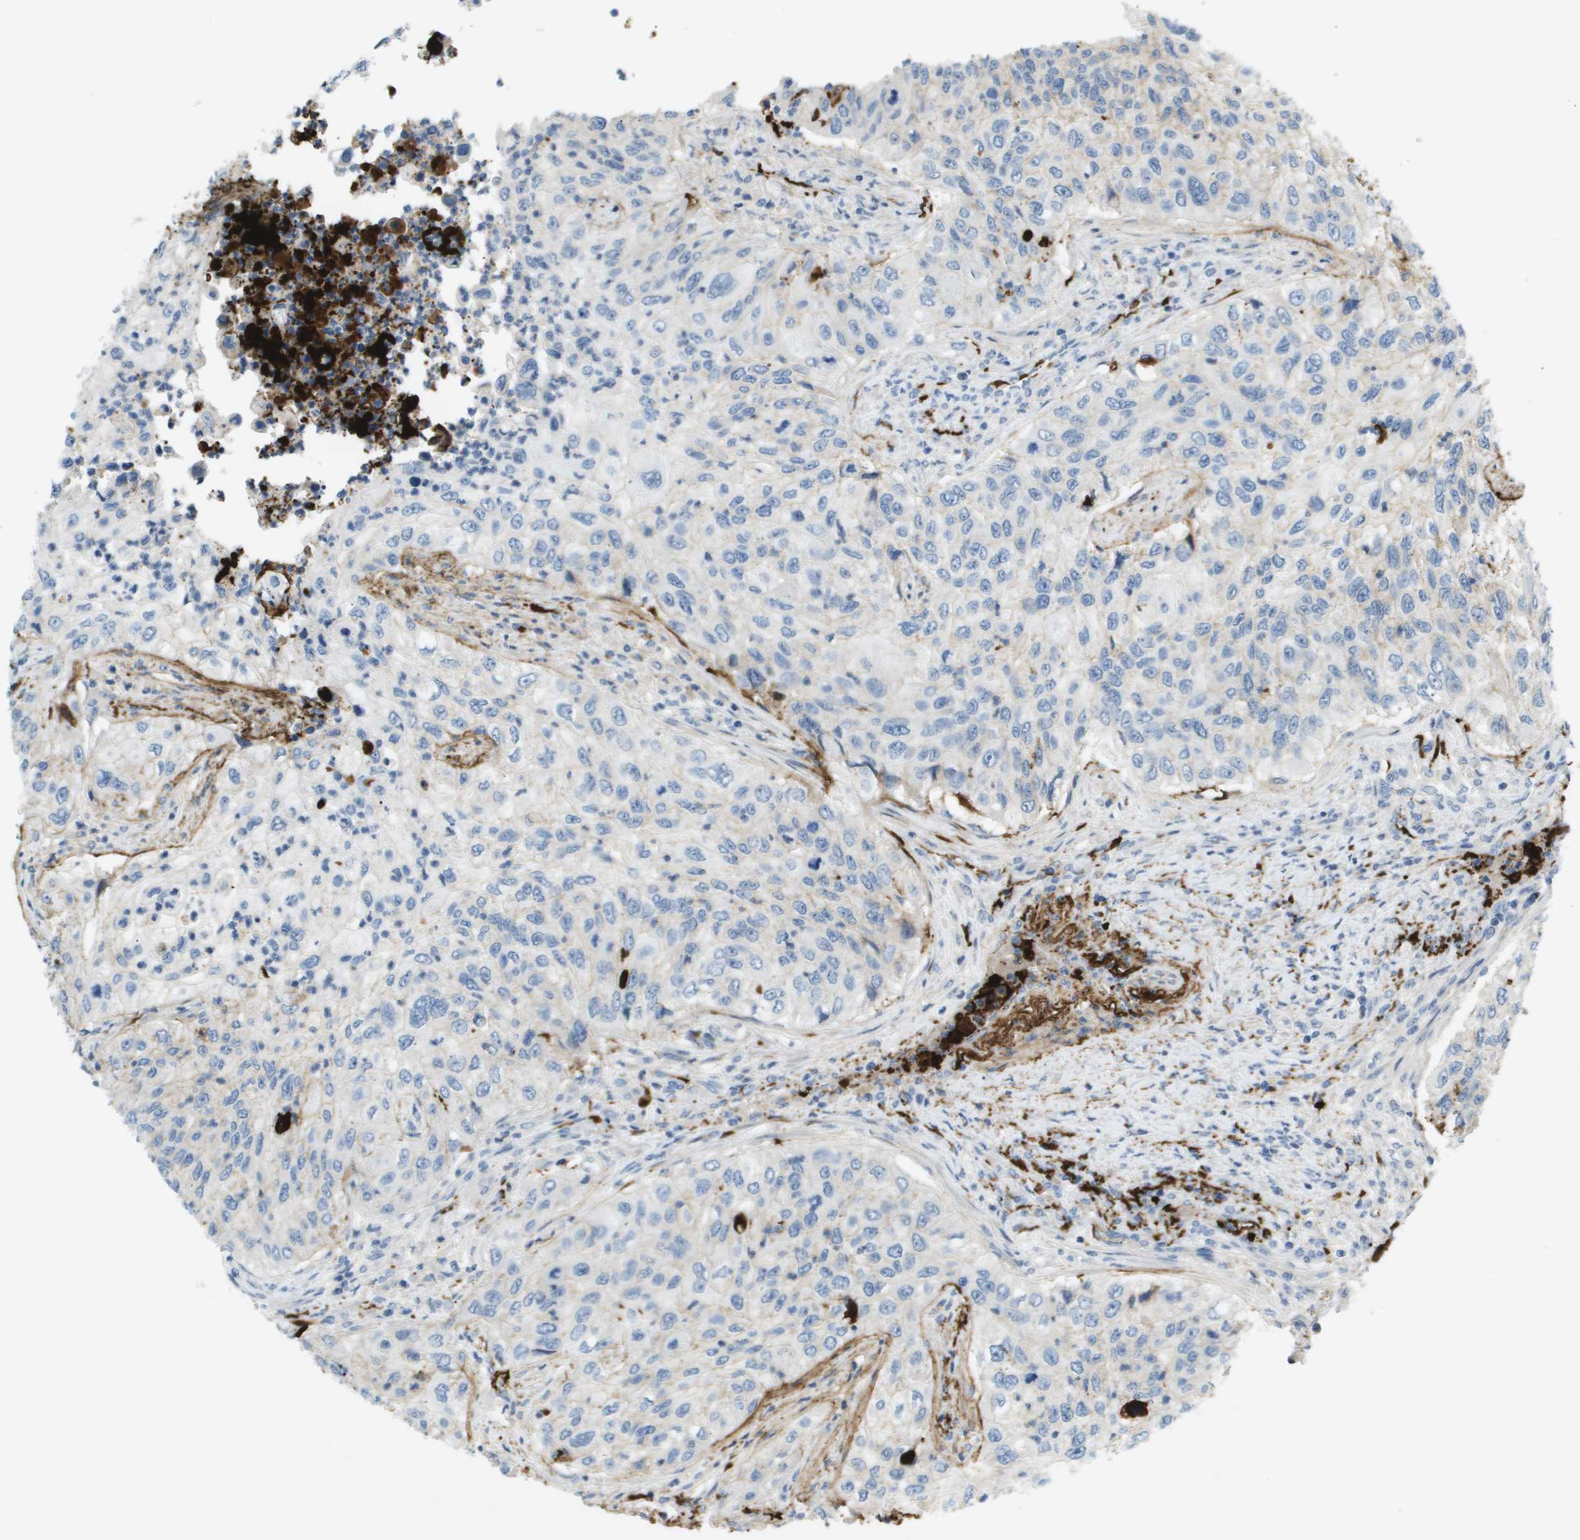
{"staining": {"intensity": "negative", "quantity": "none", "location": "none"}, "tissue": "urothelial cancer", "cell_type": "Tumor cells", "image_type": "cancer", "snomed": [{"axis": "morphology", "description": "Urothelial carcinoma, High grade"}, {"axis": "topography", "description": "Urinary bladder"}], "caption": "Micrograph shows no protein positivity in tumor cells of urothelial cancer tissue.", "gene": "VTN", "patient": {"sex": "female", "age": 60}}